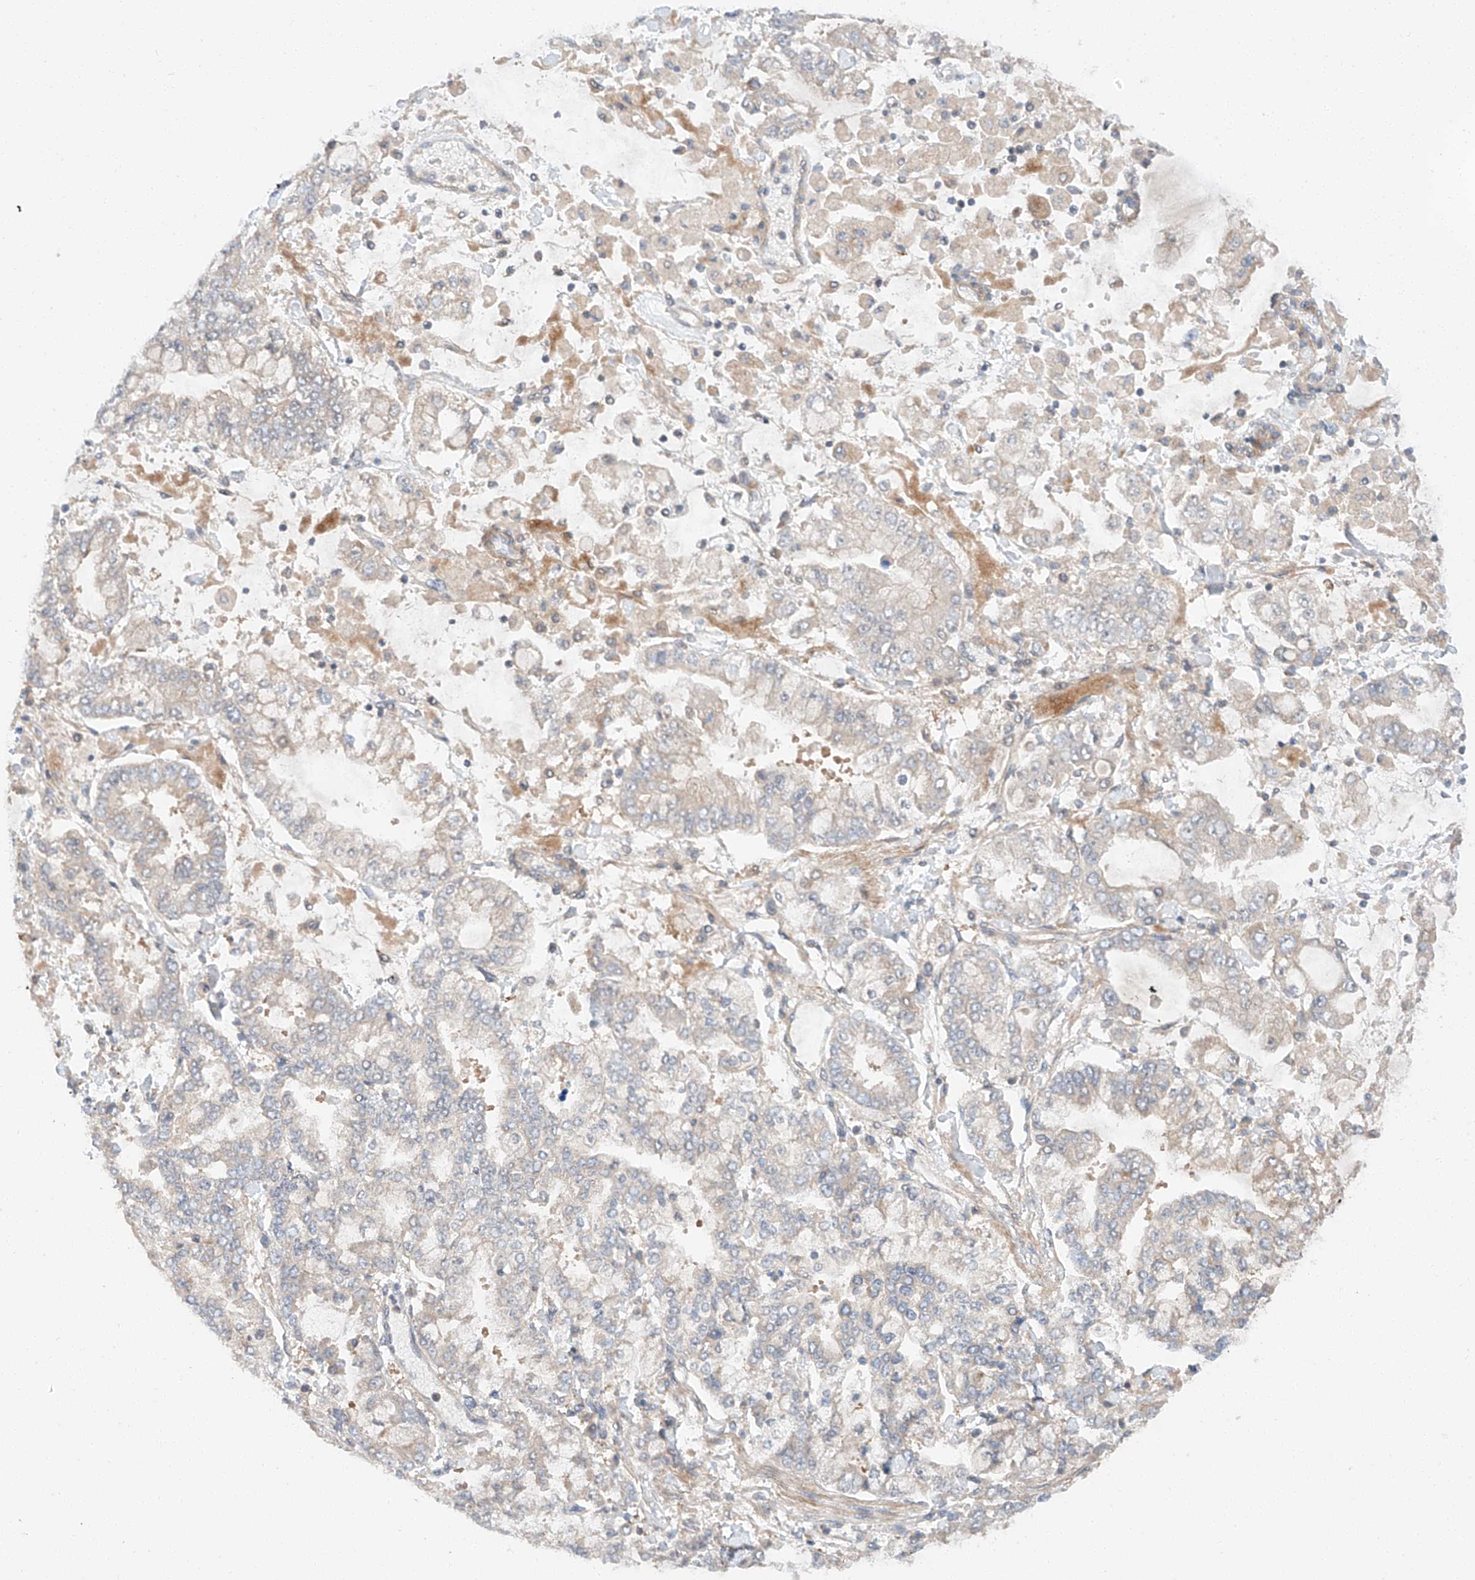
{"staining": {"intensity": "negative", "quantity": "none", "location": "none"}, "tissue": "stomach cancer", "cell_type": "Tumor cells", "image_type": "cancer", "snomed": [{"axis": "morphology", "description": "Normal tissue, NOS"}, {"axis": "morphology", "description": "Adenocarcinoma, NOS"}, {"axis": "topography", "description": "Stomach, upper"}, {"axis": "topography", "description": "Stomach"}], "caption": "Image shows no significant protein expression in tumor cells of stomach cancer (adenocarcinoma).", "gene": "XPNPEP1", "patient": {"sex": "male", "age": 76}}